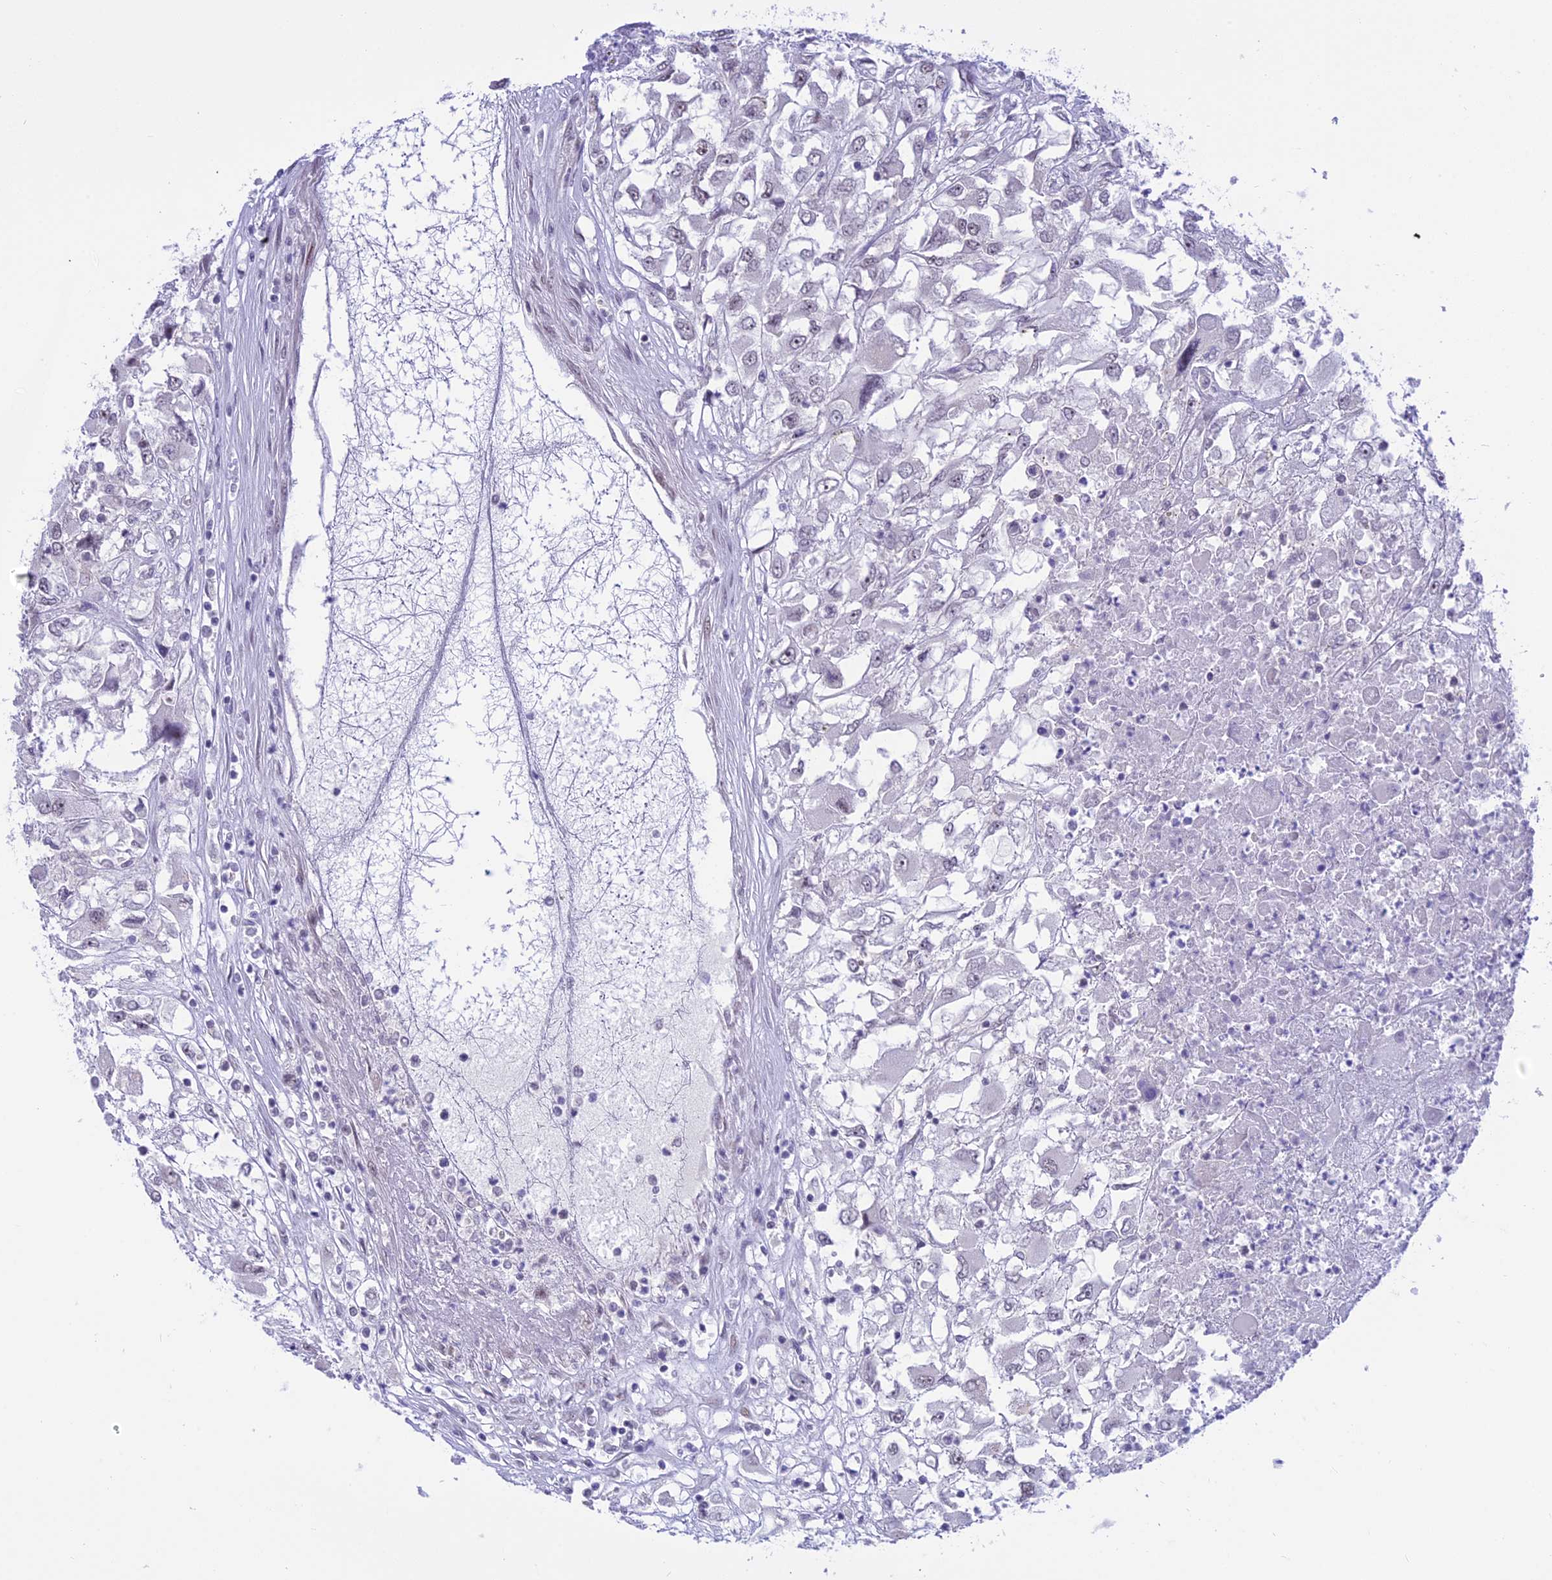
{"staining": {"intensity": "negative", "quantity": "none", "location": "none"}, "tissue": "renal cancer", "cell_type": "Tumor cells", "image_type": "cancer", "snomed": [{"axis": "morphology", "description": "Adenocarcinoma, NOS"}, {"axis": "topography", "description": "Kidney"}], "caption": "Renal cancer was stained to show a protein in brown. There is no significant staining in tumor cells.", "gene": "ZNF837", "patient": {"sex": "female", "age": 52}}